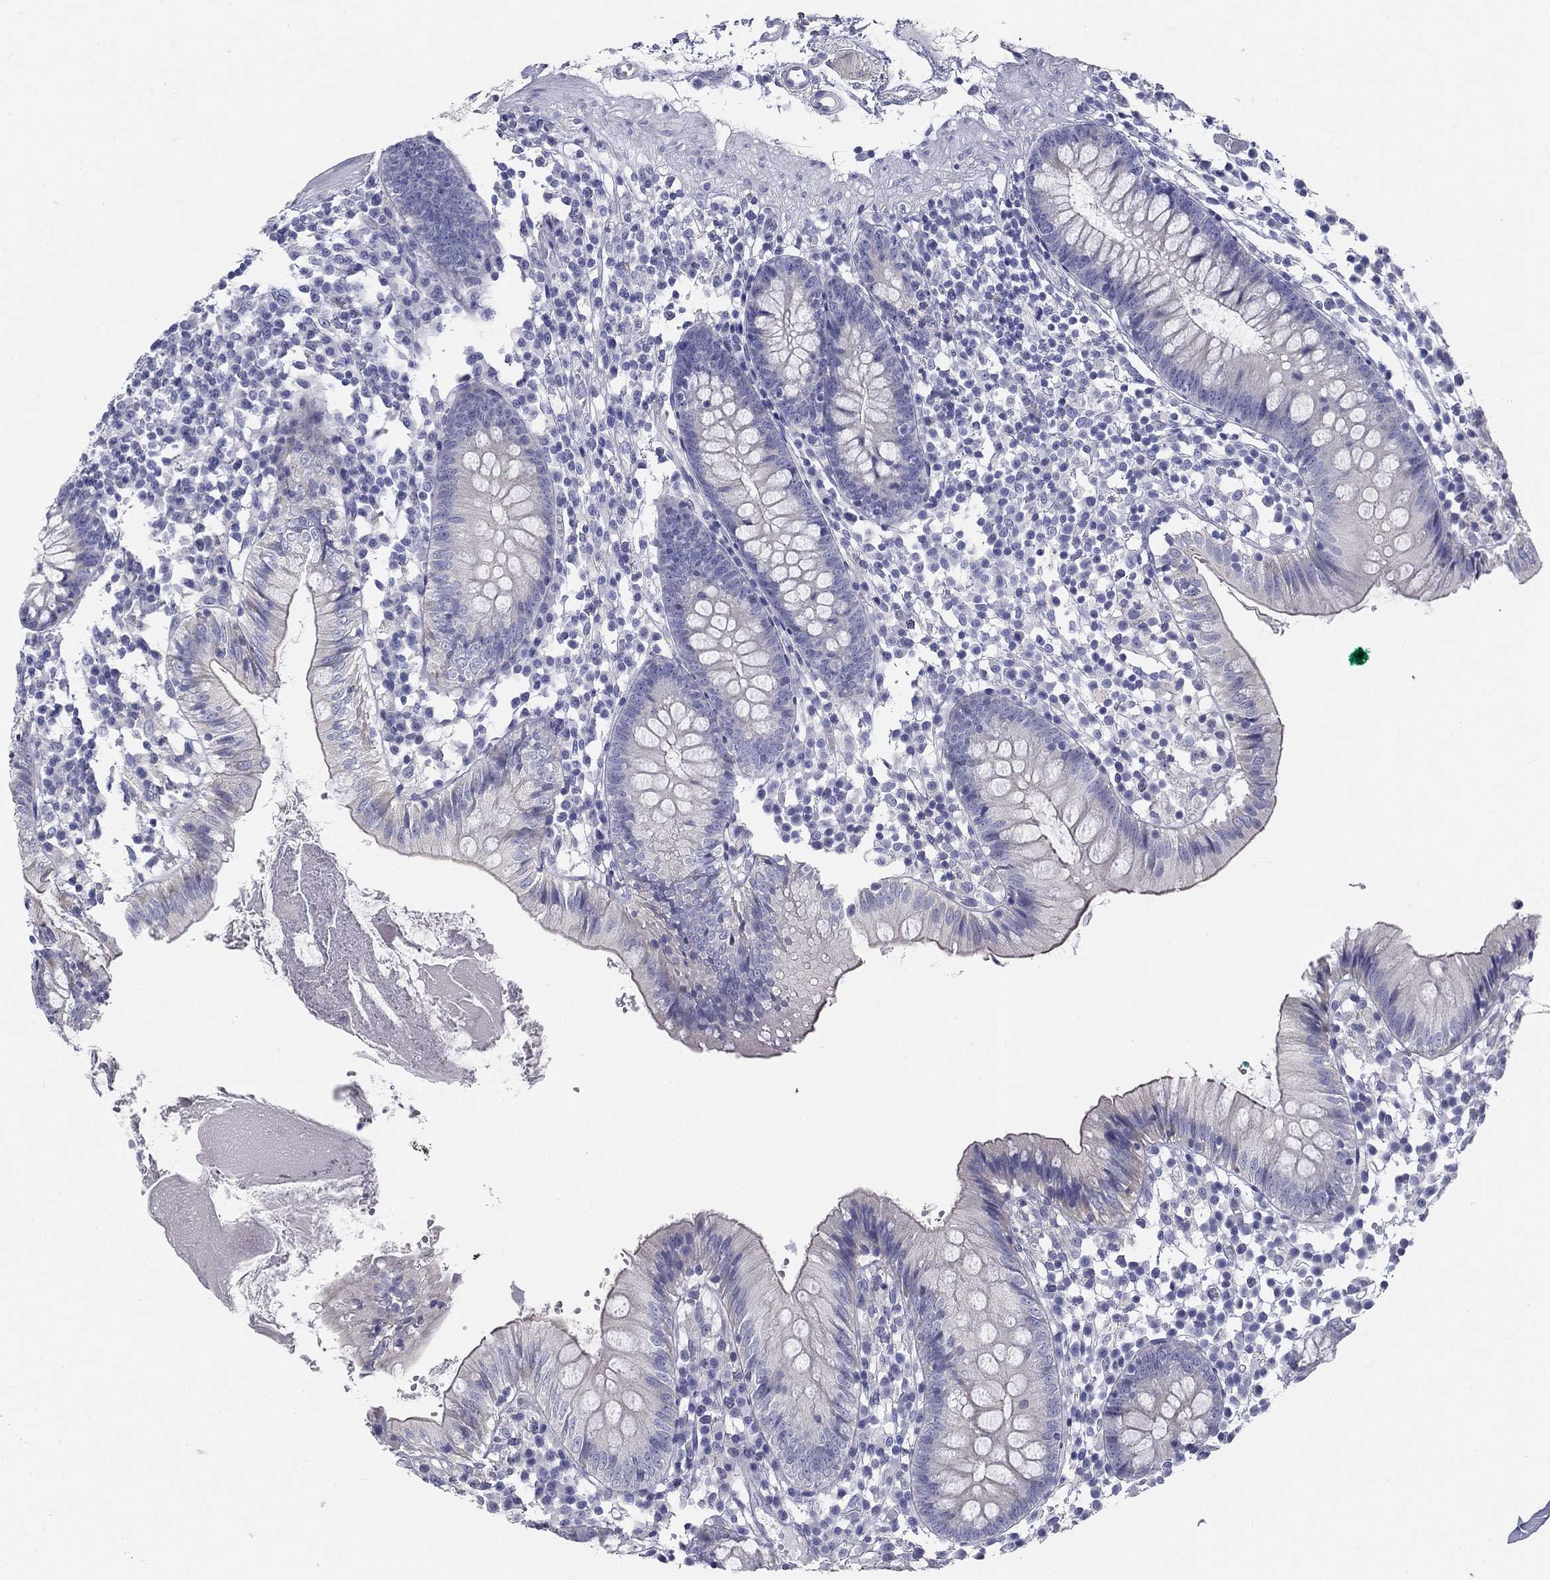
{"staining": {"intensity": "negative", "quantity": "none", "location": "none"}, "tissue": "colon", "cell_type": "Endothelial cells", "image_type": "normal", "snomed": [{"axis": "morphology", "description": "Normal tissue, NOS"}, {"axis": "topography", "description": "Rectum"}], "caption": "A high-resolution image shows immunohistochemistry (IHC) staining of unremarkable colon, which shows no significant staining in endothelial cells.", "gene": "GALNTL5", "patient": {"sex": "male", "age": 70}}